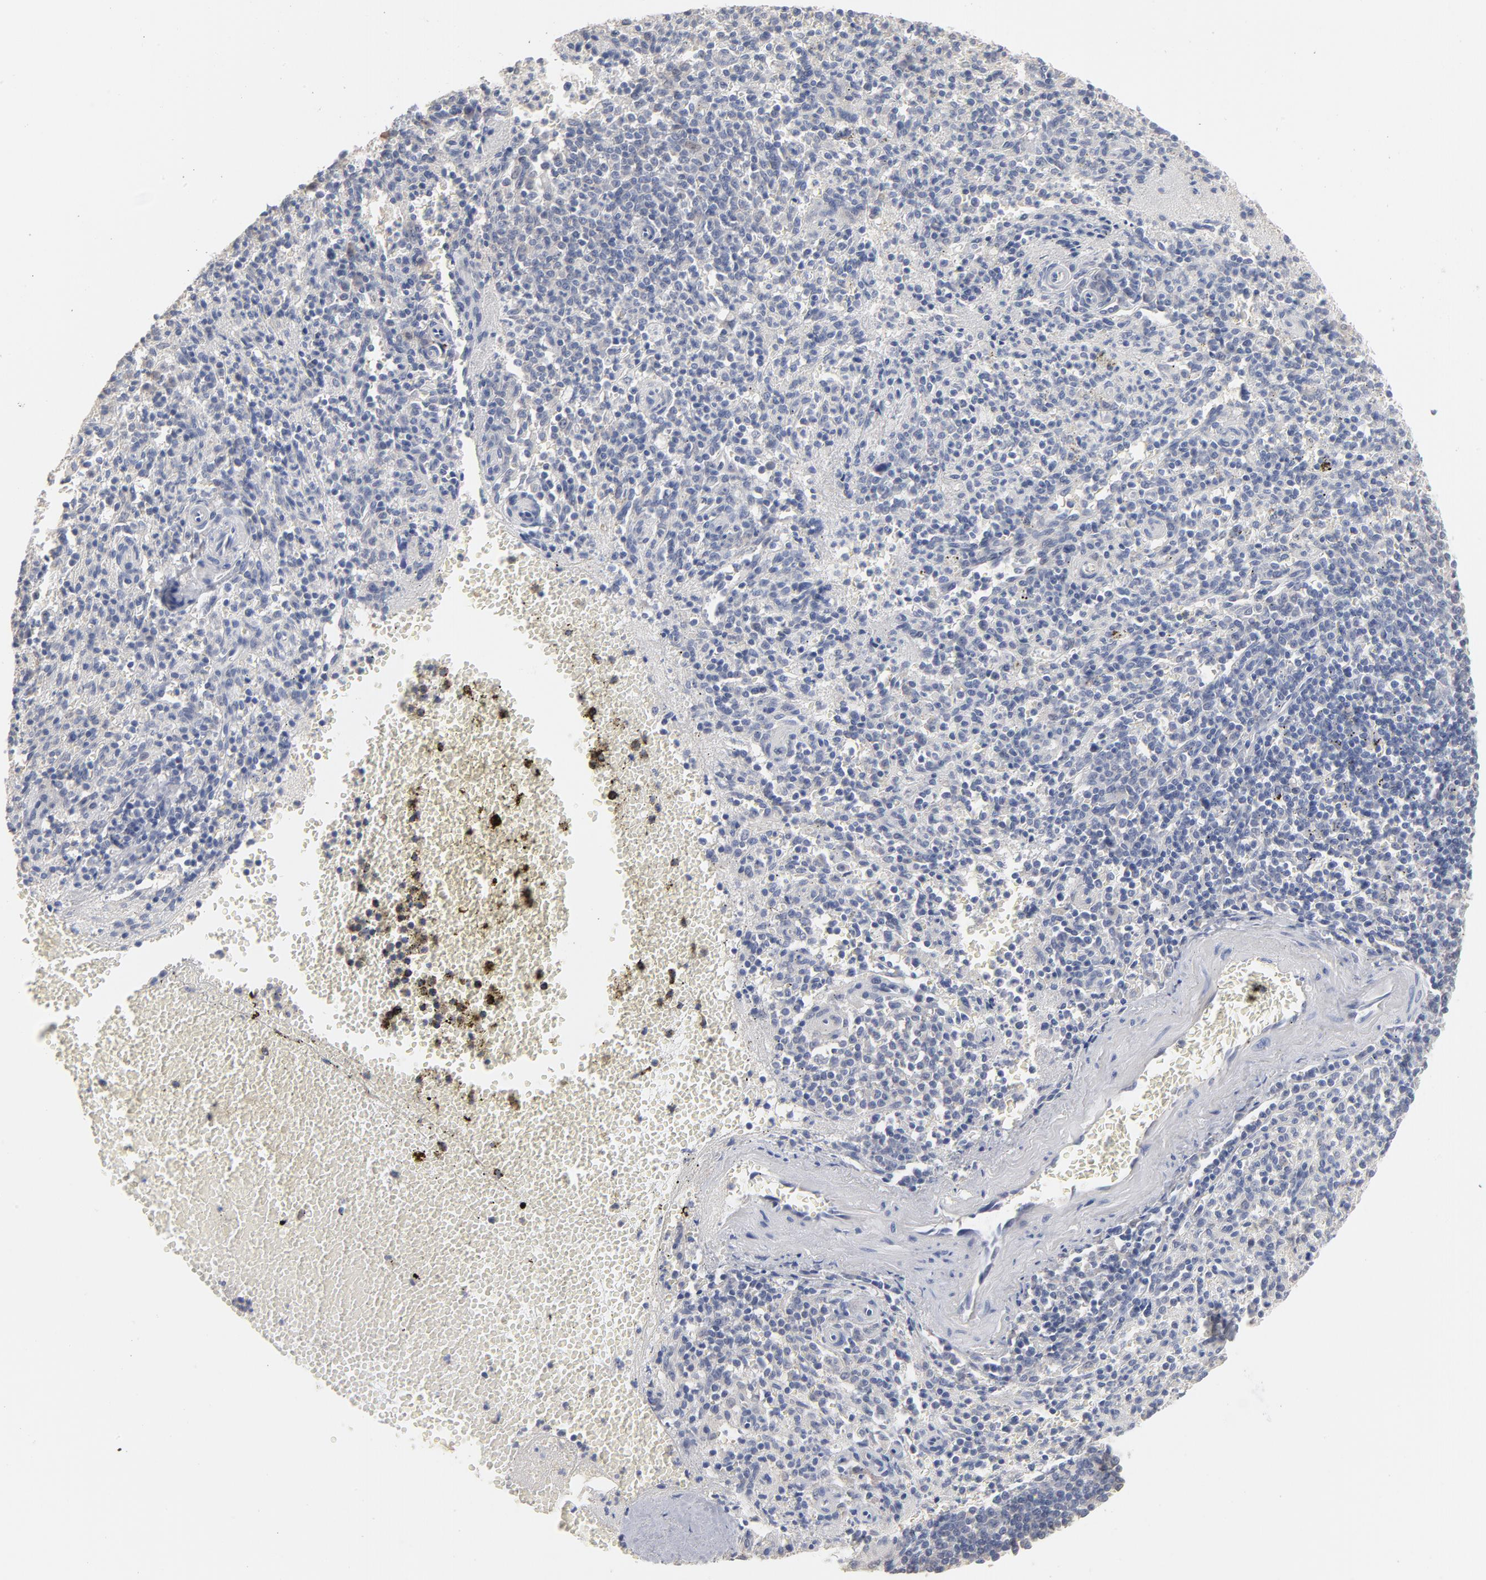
{"staining": {"intensity": "negative", "quantity": "none", "location": "none"}, "tissue": "spleen", "cell_type": "Cells in red pulp", "image_type": "normal", "snomed": [{"axis": "morphology", "description": "Normal tissue, NOS"}, {"axis": "topography", "description": "Spleen"}], "caption": "An immunohistochemistry (IHC) image of unremarkable spleen is shown. There is no staining in cells in red pulp of spleen. (IHC, brightfield microscopy, high magnification).", "gene": "DNAL4", "patient": {"sex": "male", "age": 72}}